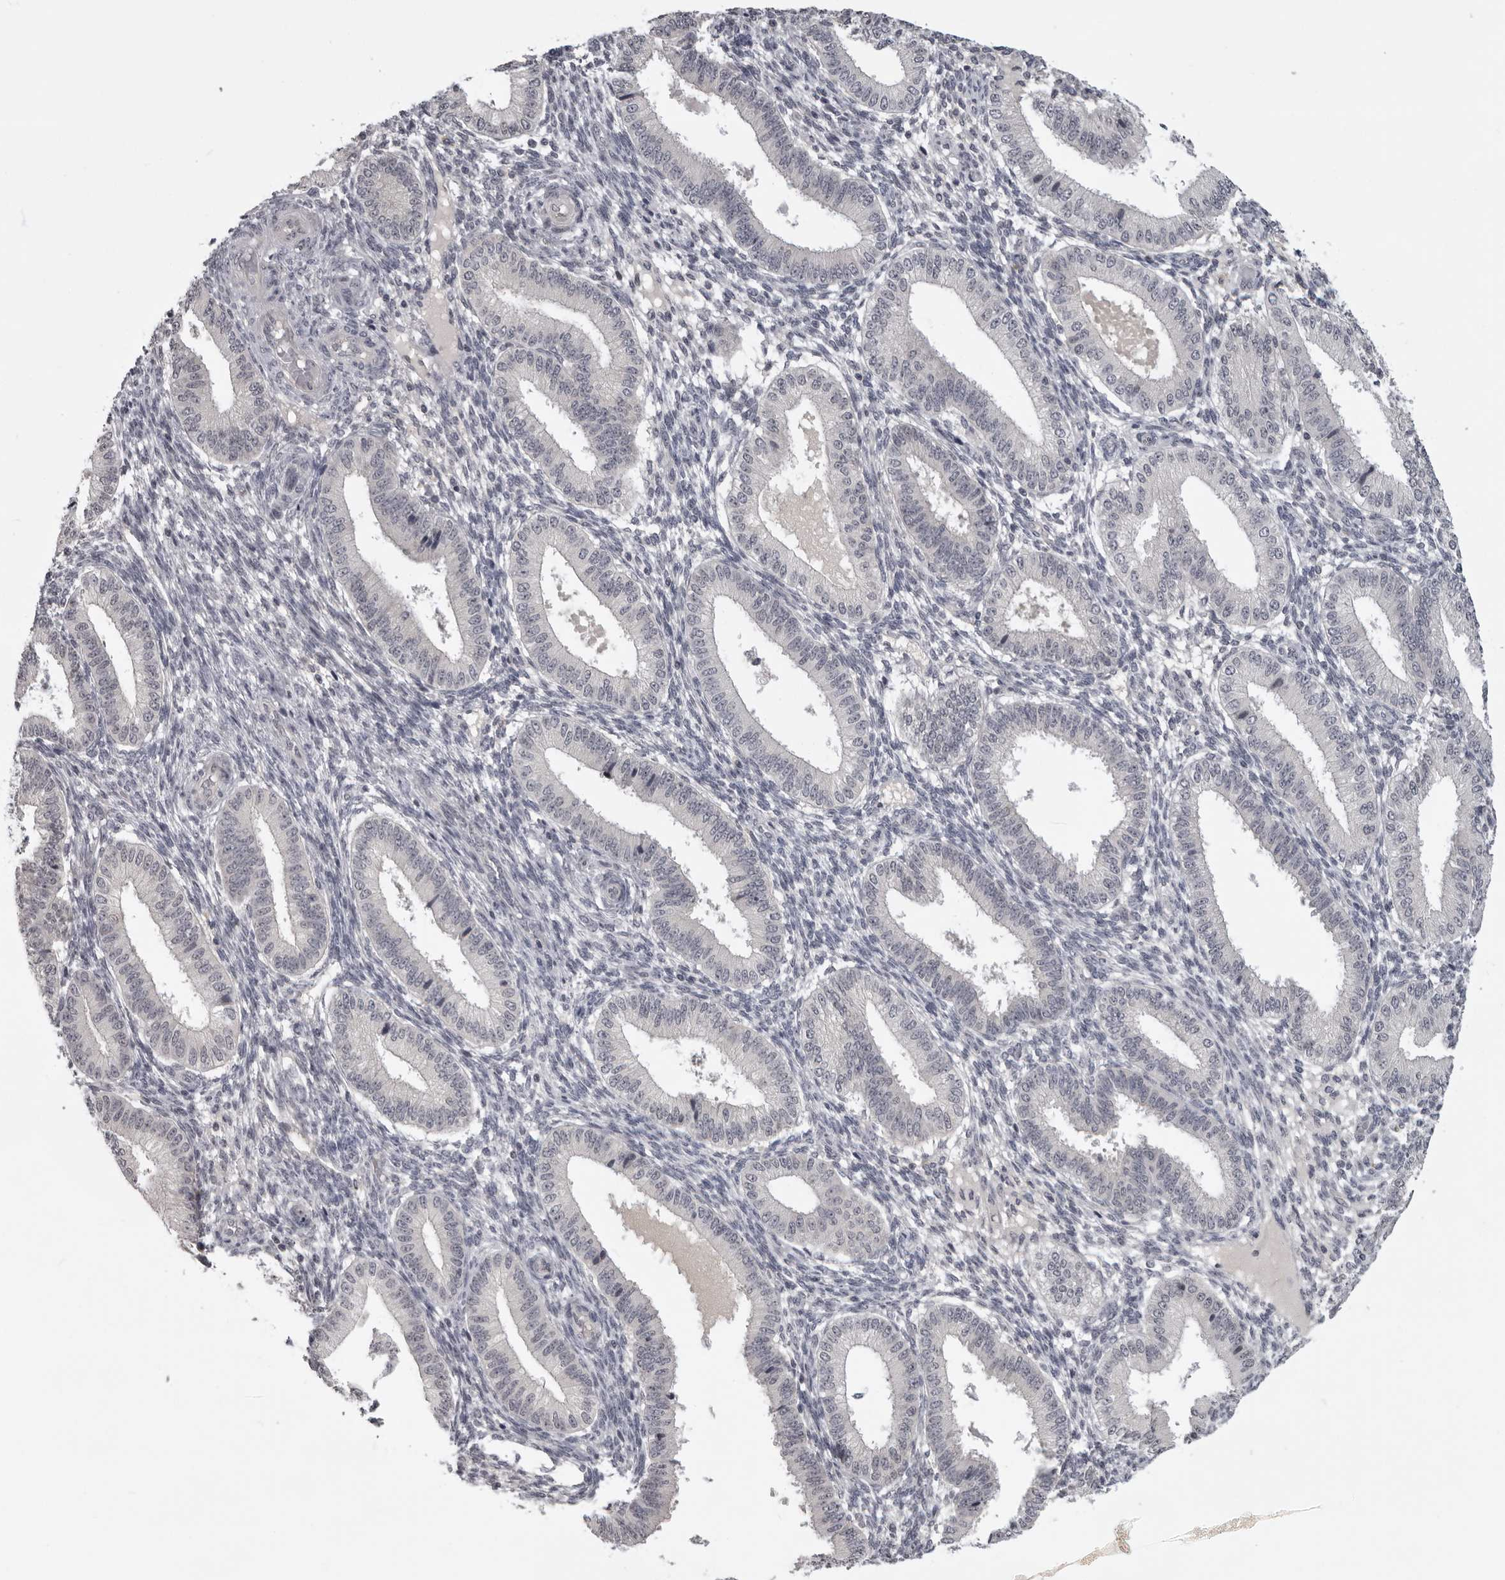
{"staining": {"intensity": "negative", "quantity": "none", "location": "none"}, "tissue": "endometrium", "cell_type": "Cells in endometrial stroma", "image_type": "normal", "snomed": [{"axis": "morphology", "description": "Normal tissue, NOS"}, {"axis": "topography", "description": "Endometrium"}], "caption": "This is a micrograph of immunohistochemistry (IHC) staining of benign endometrium, which shows no expression in cells in endometrial stroma.", "gene": "MRTO4", "patient": {"sex": "female", "age": 39}}